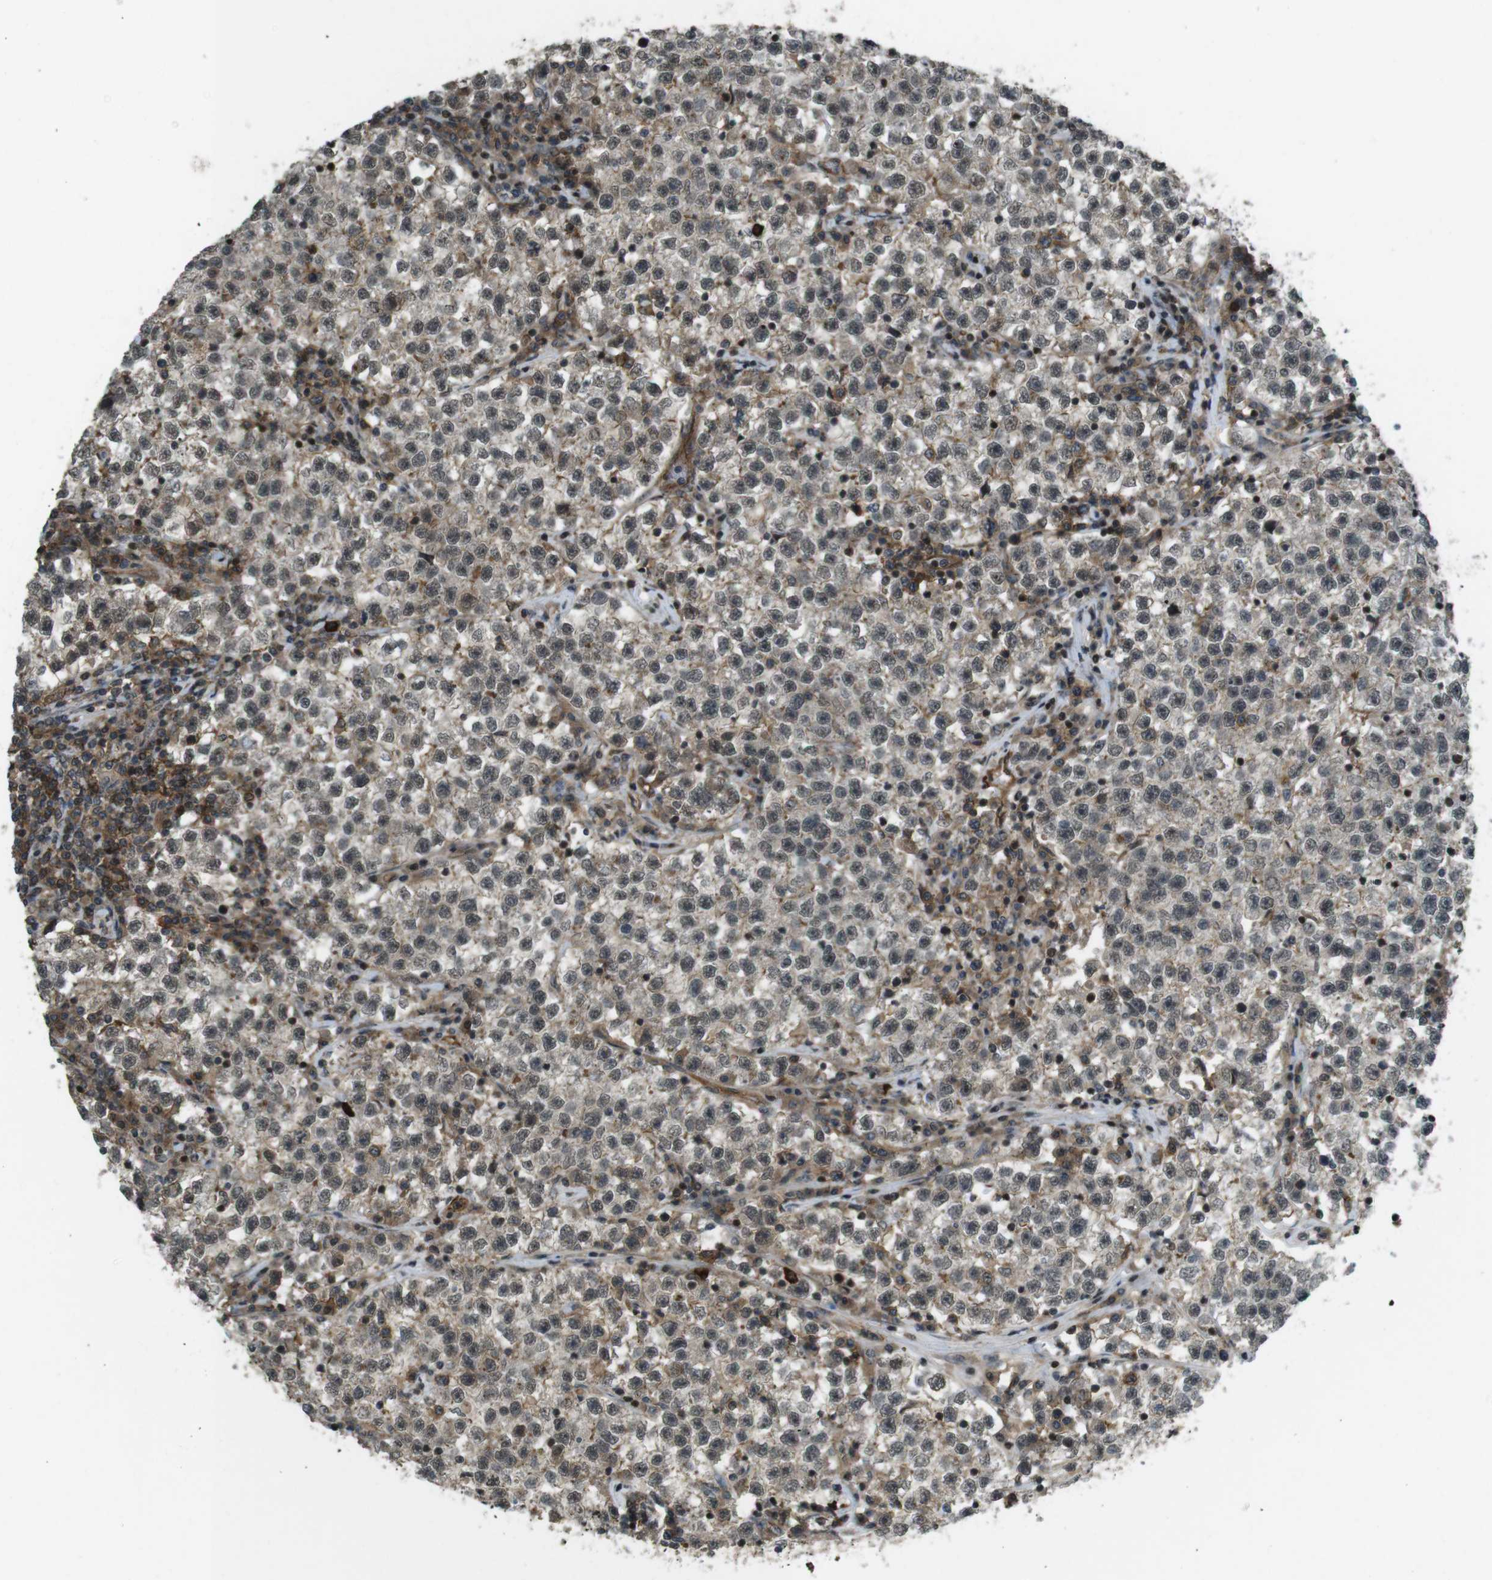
{"staining": {"intensity": "weak", "quantity": ">75%", "location": "cytoplasmic/membranous,nuclear"}, "tissue": "testis cancer", "cell_type": "Tumor cells", "image_type": "cancer", "snomed": [{"axis": "morphology", "description": "Seminoma, NOS"}, {"axis": "topography", "description": "Testis"}], "caption": "Testis seminoma tissue shows weak cytoplasmic/membranous and nuclear positivity in approximately >75% of tumor cells, visualized by immunohistochemistry.", "gene": "TIAM2", "patient": {"sex": "male", "age": 22}}